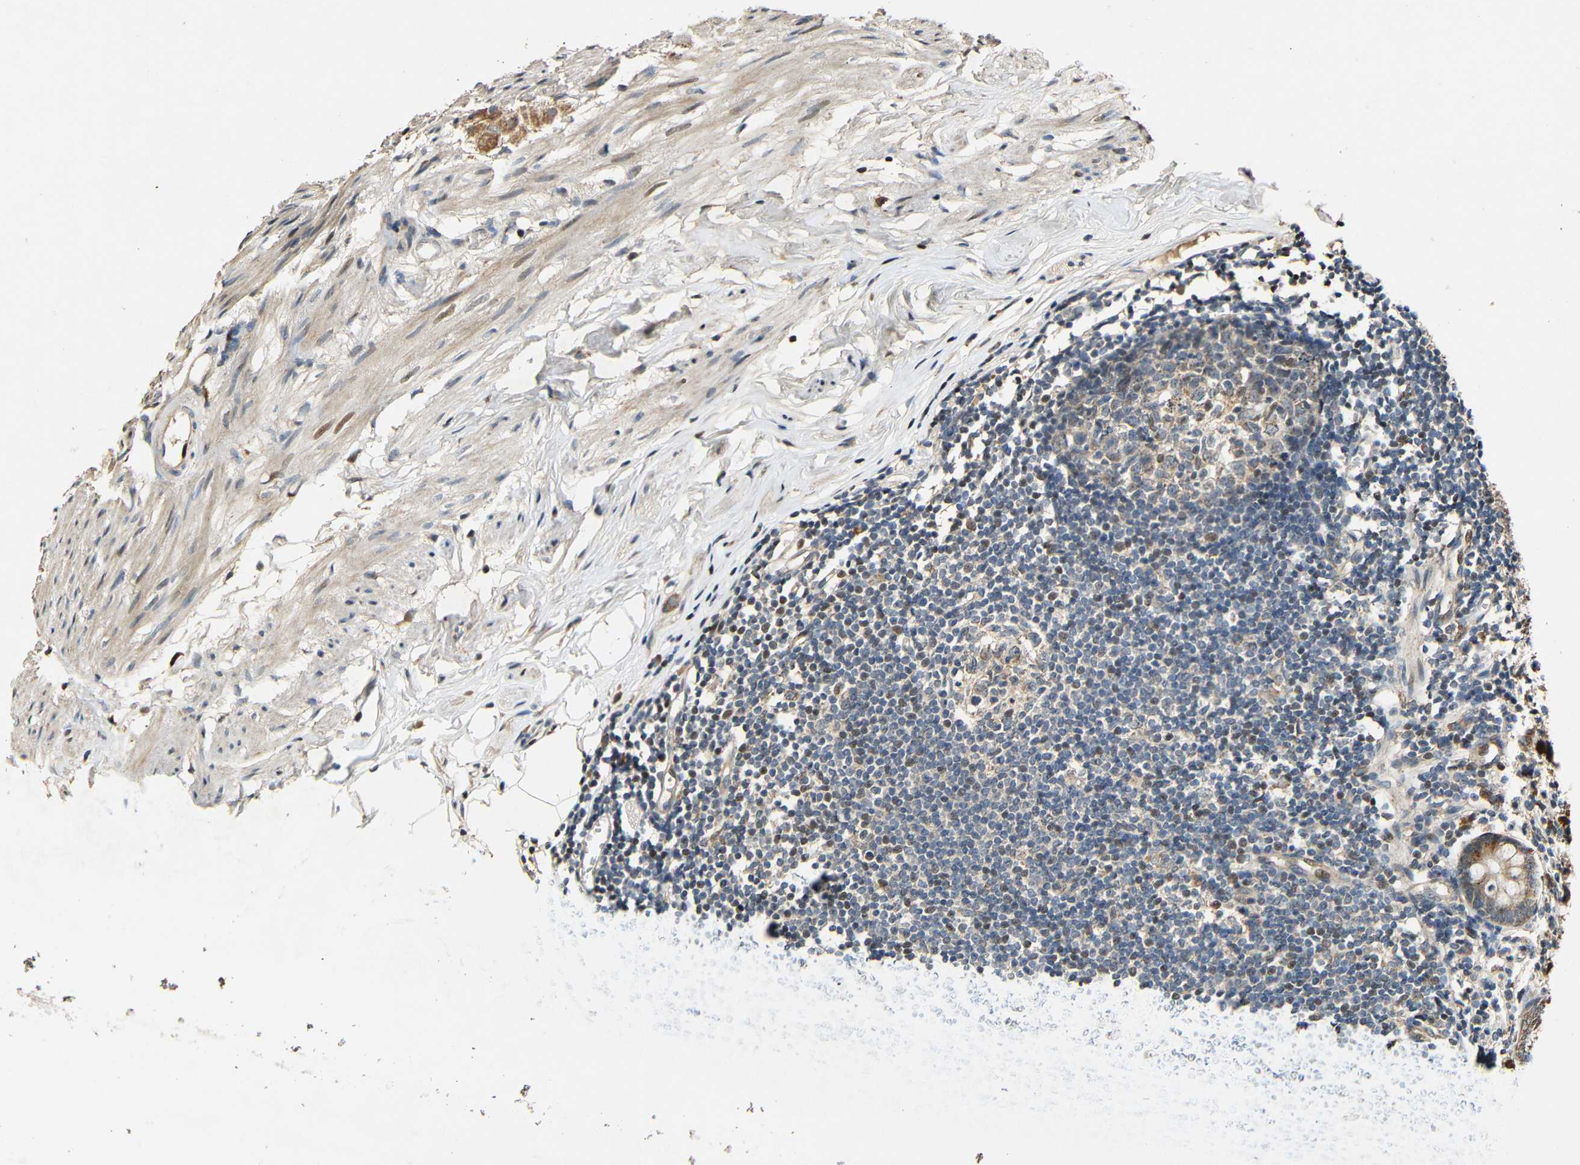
{"staining": {"intensity": "moderate", "quantity": ">75%", "location": "cytoplasmic/membranous"}, "tissue": "appendix", "cell_type": "Glandular cells", "image_type": "normal", "snomed": [{"axis": "morphology", "description": "Normal tissue, NOS"}, {"axis": "topography", "description": "Appendix"}], "caption": "This micrograph exhibits unremarkable appendix stained with immunohistochemistry (IHC) to label a protein in brown. The cytoplasmic/membranous of glandular cells show moderate positivity for the protein. Nuclei are counter-stained blue.", "gene": "KAZALD1", "patient": {"sex": "female", "age": 77}}